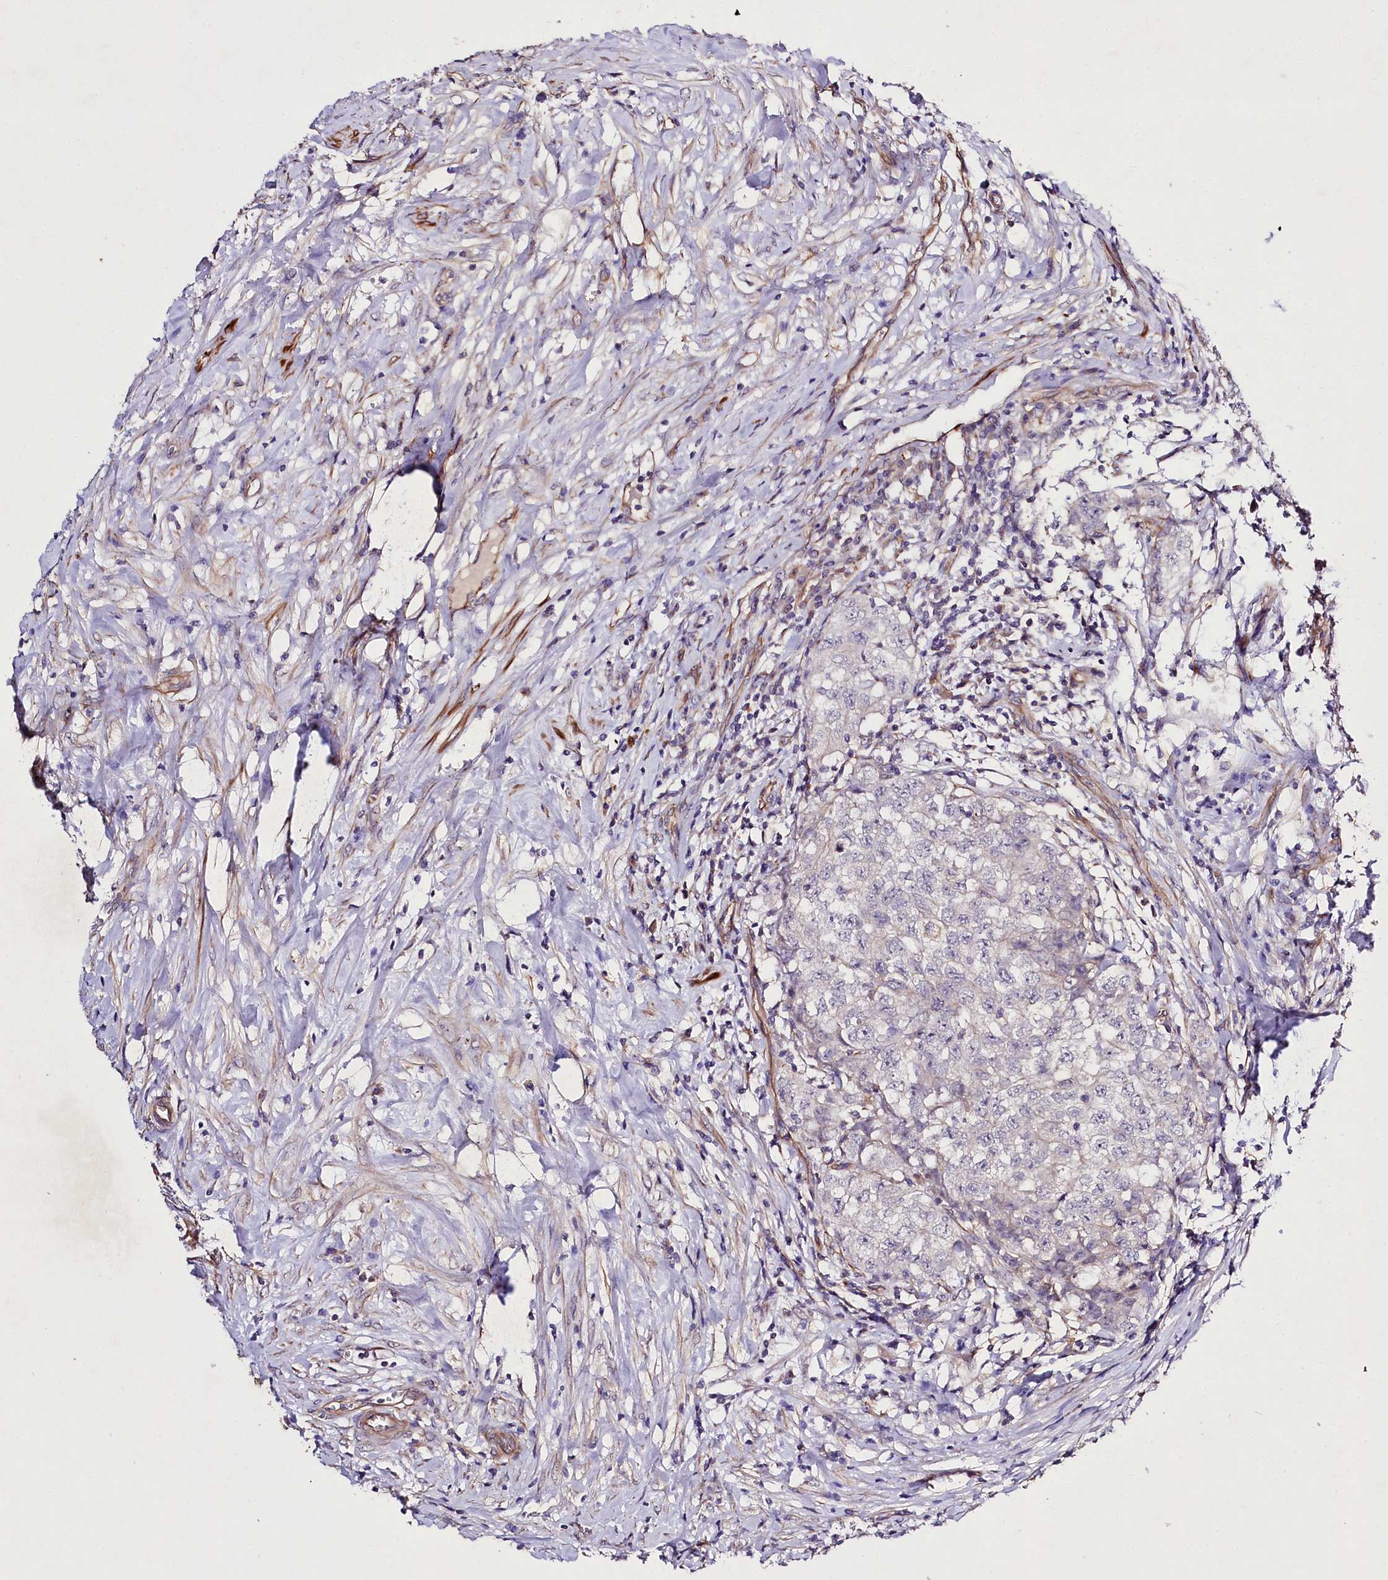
{"staining": {"intensity": "negative", "quantity": "none", "location": "none"}, "tissue": "testis cancer", "cell_type": "Tumor cells", "image_type": "cancer", "snomed": [{"axis": "morphology", "description": "Seminoma, NOS"}, {"axis": "morphology", "description": "Carcinoma, Embryonal, NOS"}, {"axis": "topography", "description": "Testis"}], "caption": "DAB immunohistochemical staining of testis embryonal carcinoma demonstrates no significant expression in tumor cells.", "gene": "SLC7A1", "patient": {"sex": "male", "age": 43}}